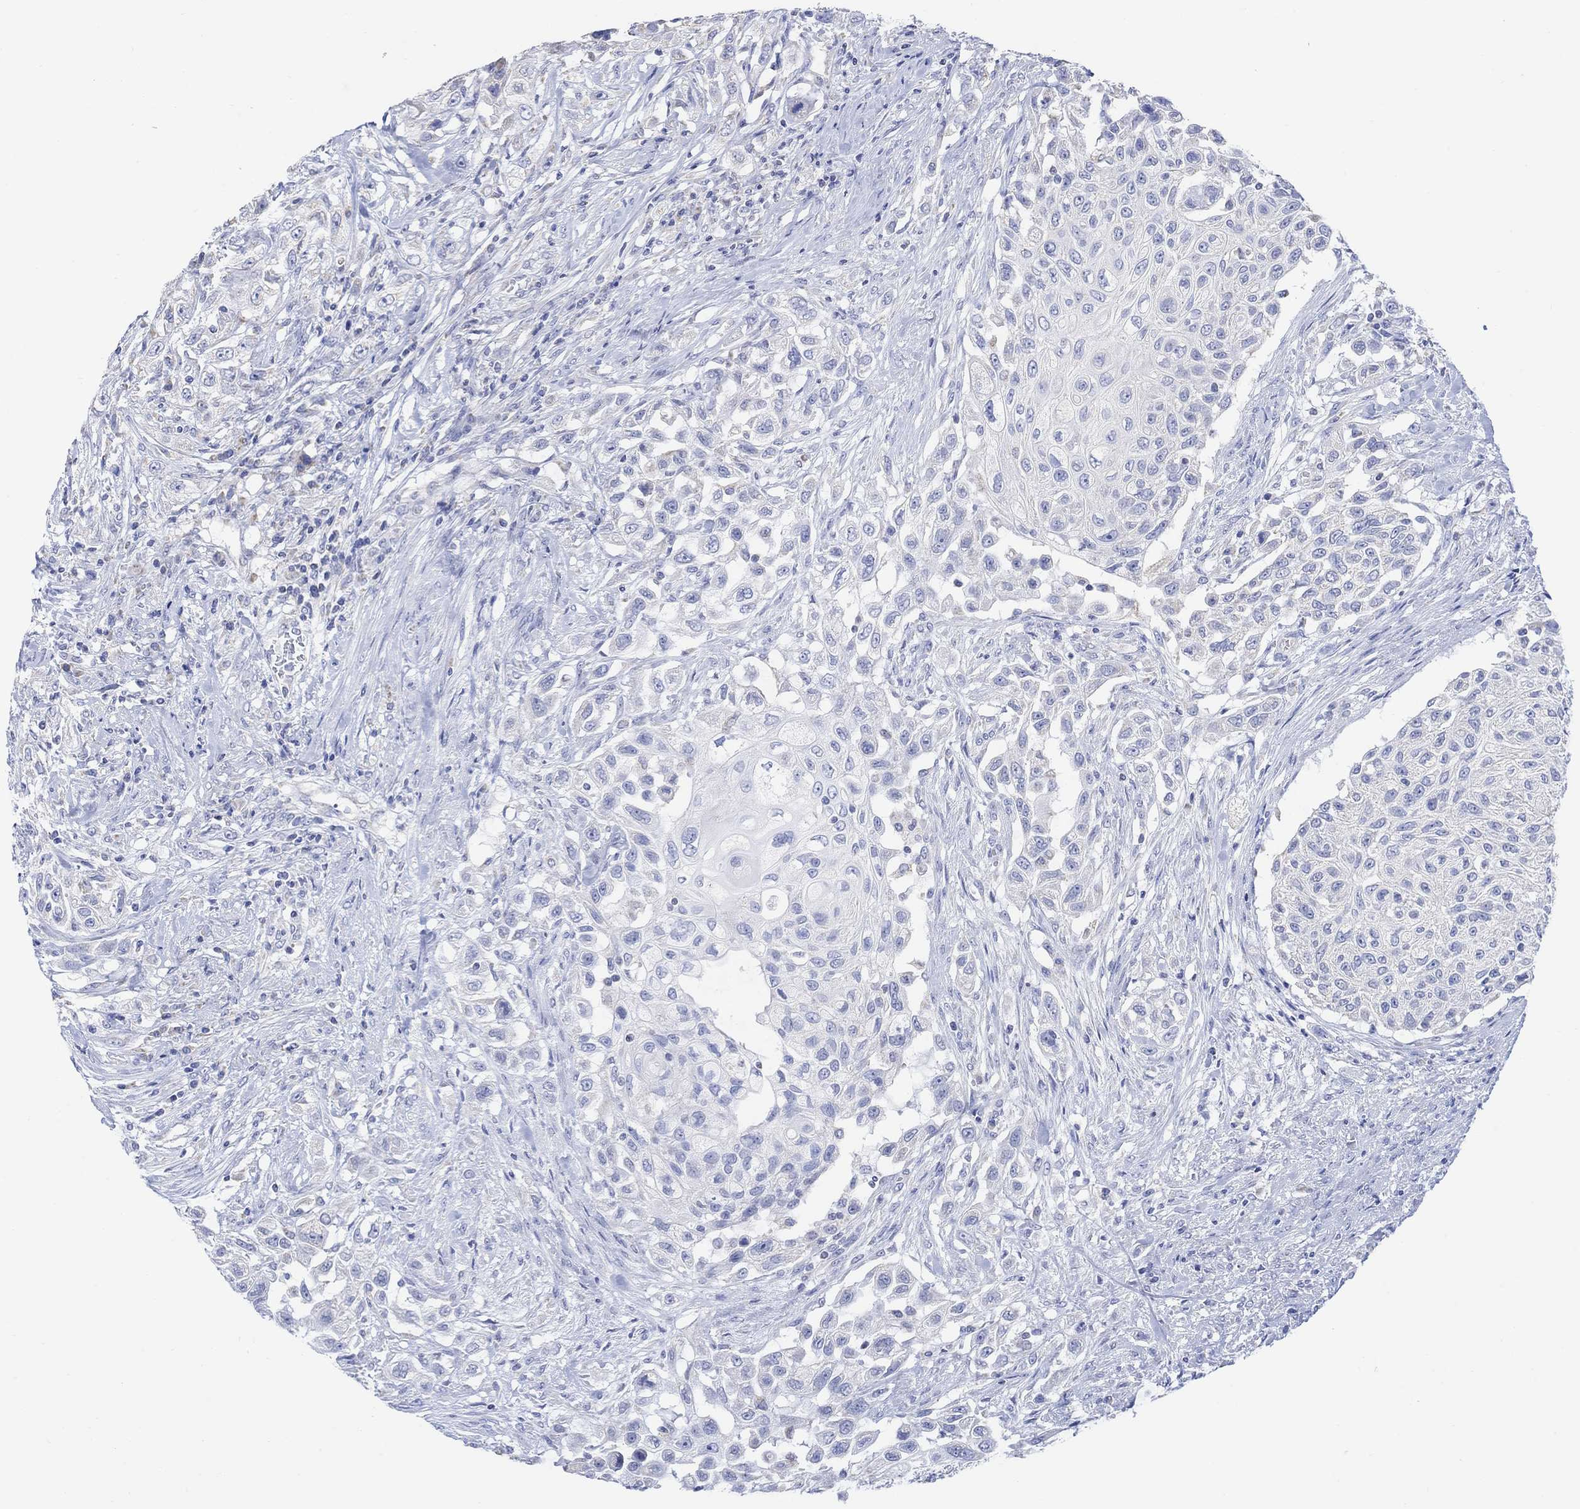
{"staining": {"intensity": "negative", "quantity": "none", "location": "none"}, "tissue": "urothelial cancer", "cell_type": "Tumor cells", "image_type": "cancer", "snomed": [{"axis": "morphology", "description": "Urothelial carcinoma, High grade"}, {"axis": "topography", "description": "Urinary bladder"}], "caption": "High-grade urothelial carcinoma was stained to show a protein in brown. There is no significant expression in tumor cells.", "gene": "SYT12", "patient": {"sex": "female", "age": 56}}